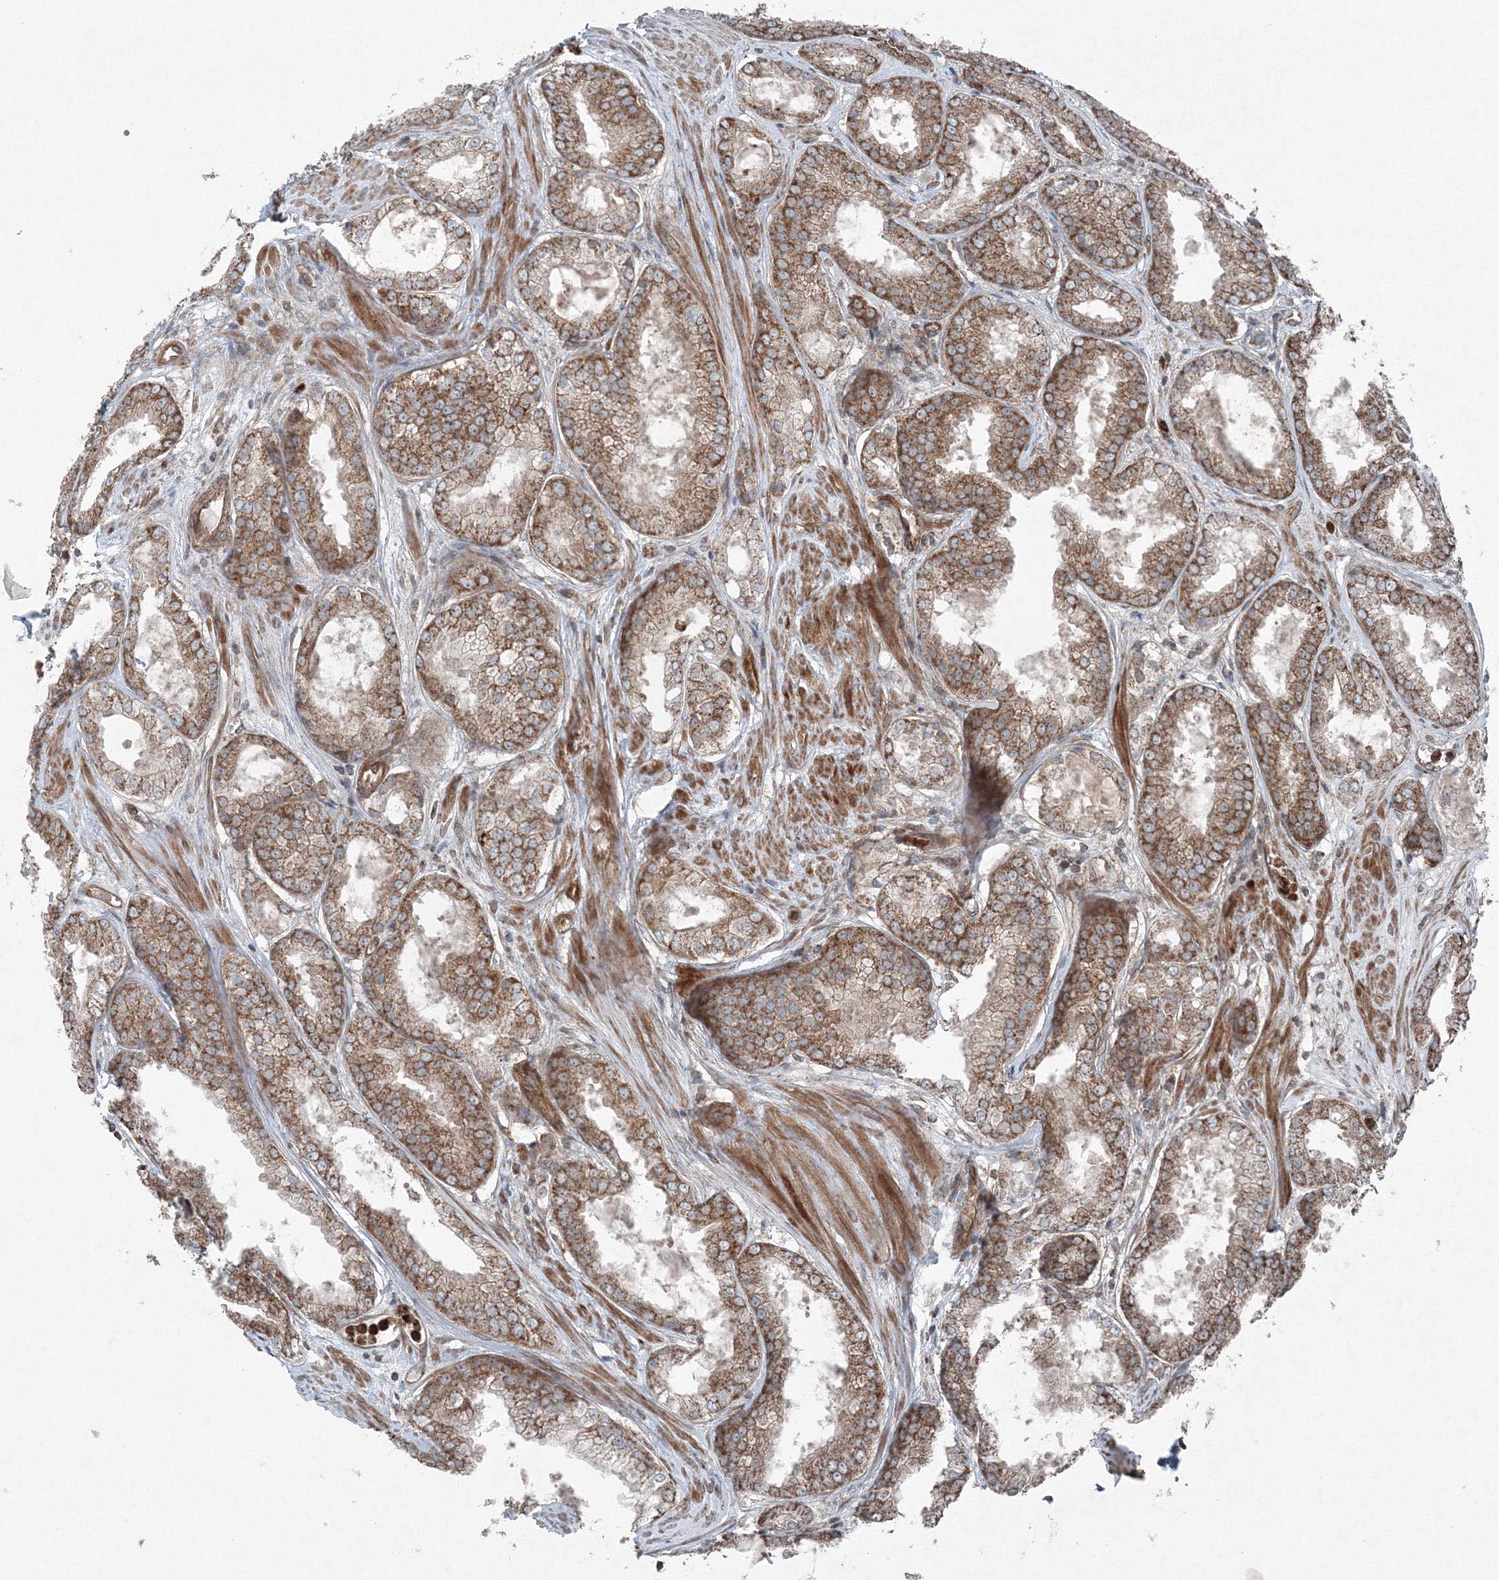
{"staining": {"intensity": "moderate", "quantity": ">75%", "location": "cytoplasmic/membranous"}, "tissue": "prostate cancer", "cell_type": "Tumor cells", "image_type": "cancer", "snomed": [{"axis": "morphology", "description": "Adenocarcinoma, Low grade"}, {"axis": "topography", "description": "Prostate"}], "caption": "Immunohistochemistry (IHC) photomicrograph of neoplastic tissue: prostate low-grade adenocarcinoma stained using immunohistochemistry (IHC) demonstrates medium levels of moderate protein expression localized specifically in the cytoplasmic/membranous of tumor cells, appearing as a cytoplasmic/membranous brown color.", "gene": "COPS7B", "patient": {"sex": "male", "age": 64}}